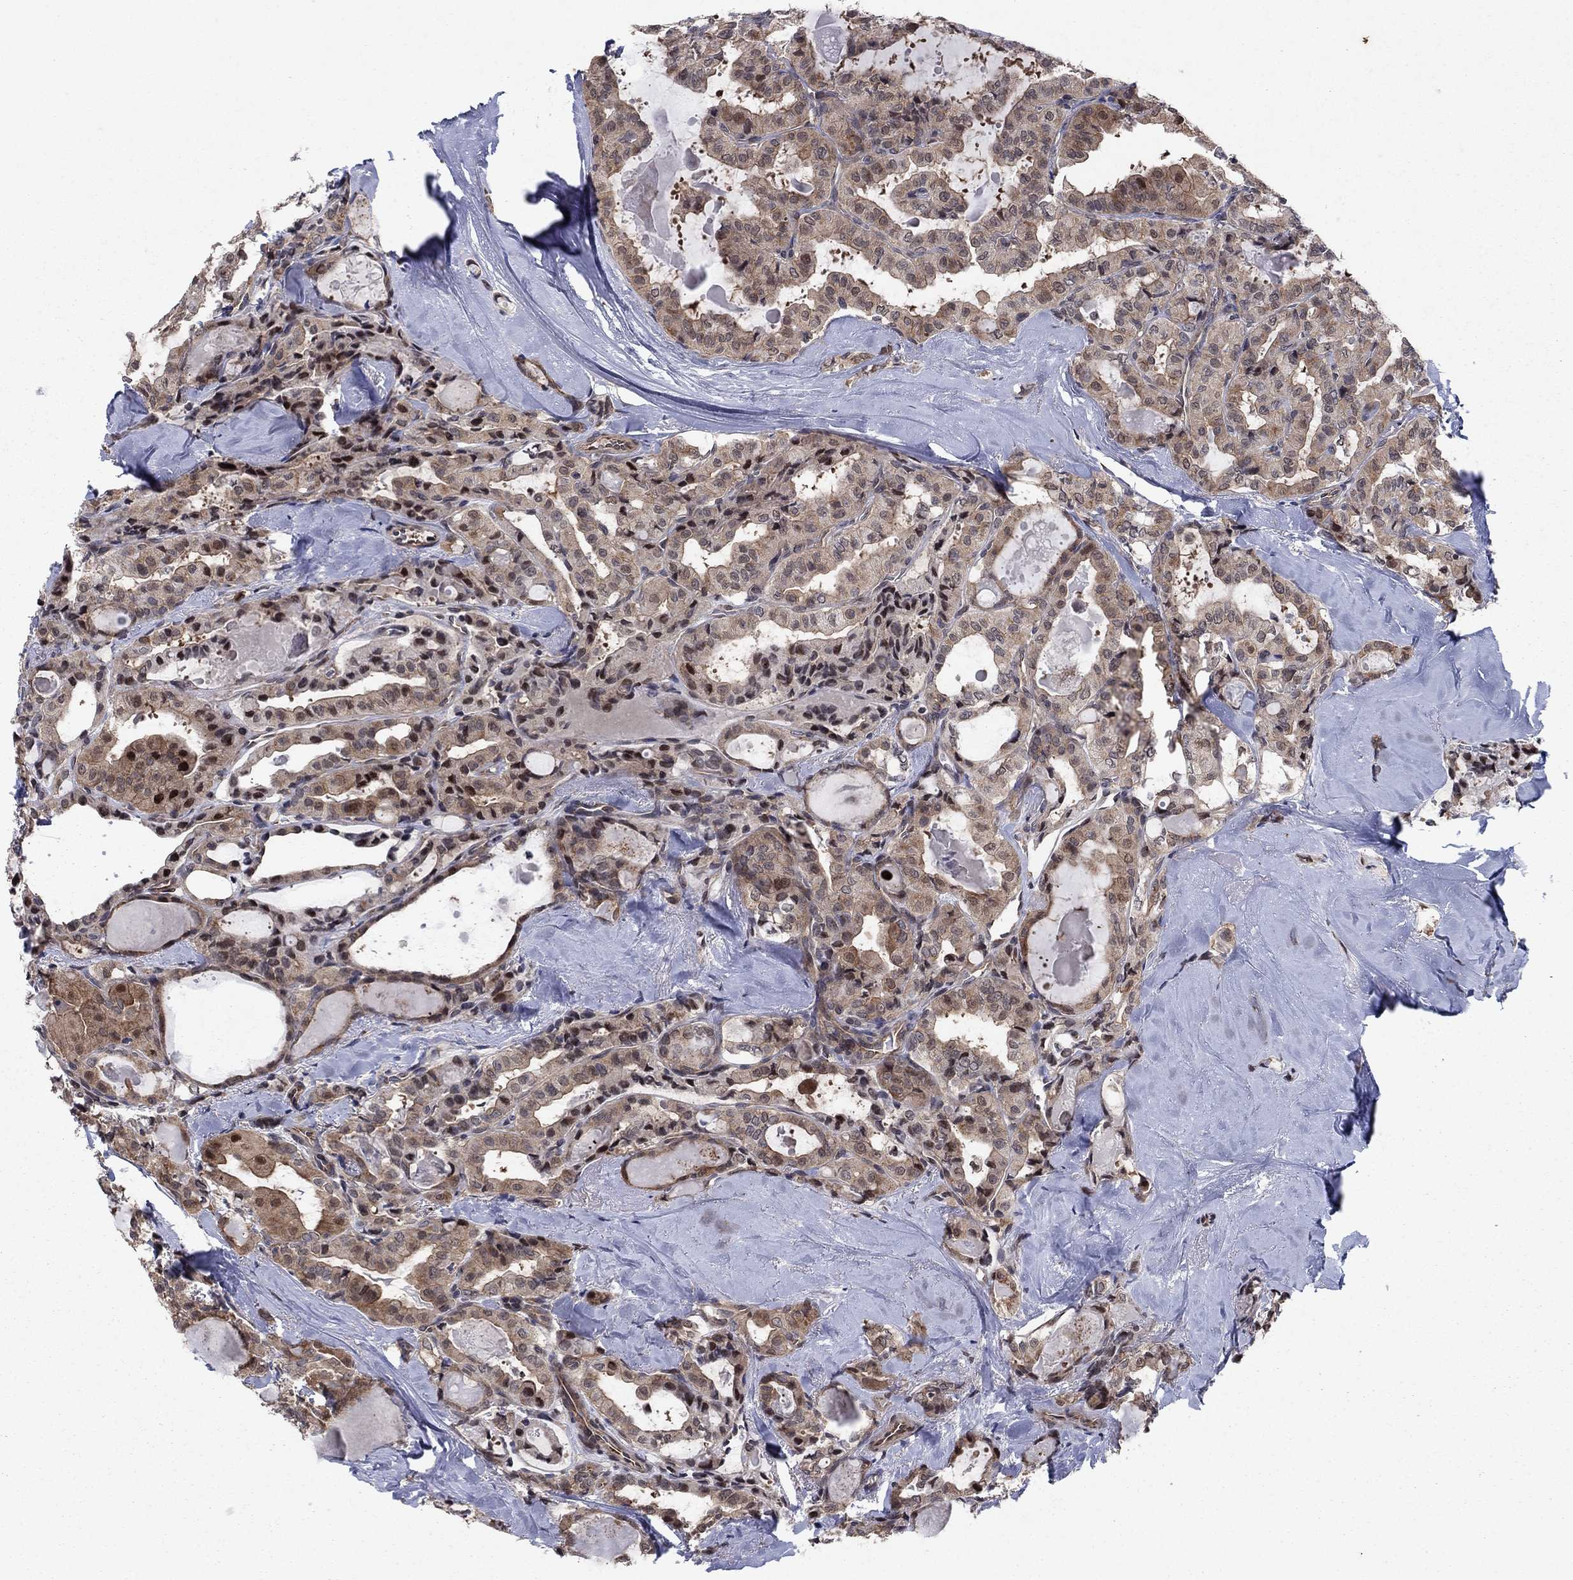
{"staining": {"intensity": "moderate", "quantity": "25%-75%", "location": "cytoplasmic/membranous,nuclear"}, "tissue": "thyroid cancer", "cell_type": "Tumor cells", "image_type": "cancer", "snomed": [{"axis": "morphology", "description": "Papillary adenocarcinoma, NOS"}, {"axis": "topography", "description": "Thyroid gland"}], "caption": "The photomicrograph reveals immunohistochemical staining of papillary adenocarcinoma (thyroid). There is moderate cytoplasmic/membranous and nuclear positivity is seen in about 25%-75% of tumor cells.", "gene": "PSMC1", "patient": {"sex": "female", "age": 41}}